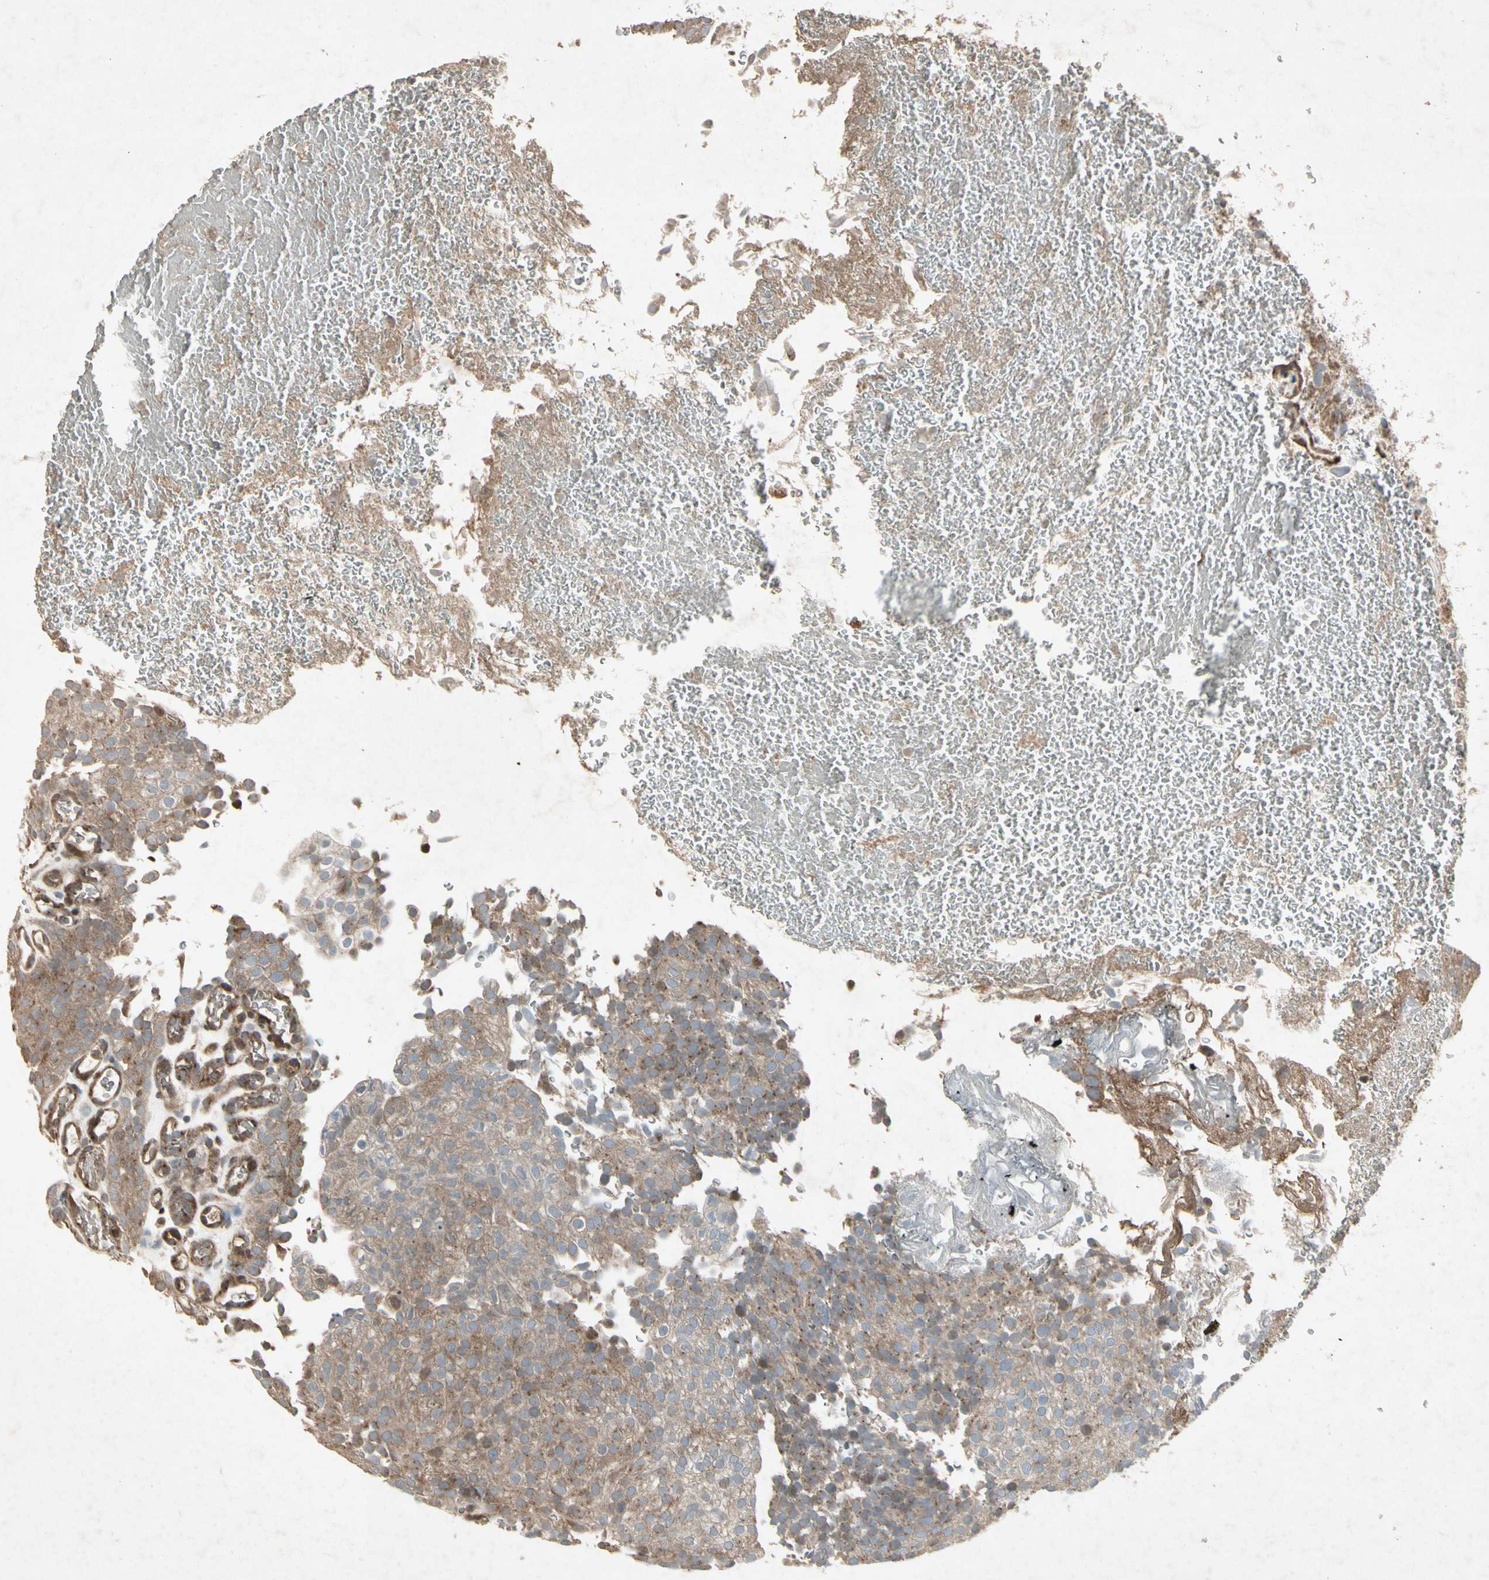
{"staining": {"intensity": "weak", "quantity": ">75%", "location": "cytoplasmic/membranous"}, "tissue": "urothelial cancer", "cell_type": "Tumor cells", "image_type": "cancer", "snomed": [{"axis": "morphology", "description": "Urothelial carcinoma, Low grade"}, {"axis": "topography", "description": "Urinary bladder"}], "caption": "The micrograph exhibits immunohistochemical staining of urothelial cancer. There is weak cytoplasmic/membranous expression is appreciated in approximately >75% of tumor cells.", "gene": "TEK", "patient": {"sex": "male", "age": 78}}